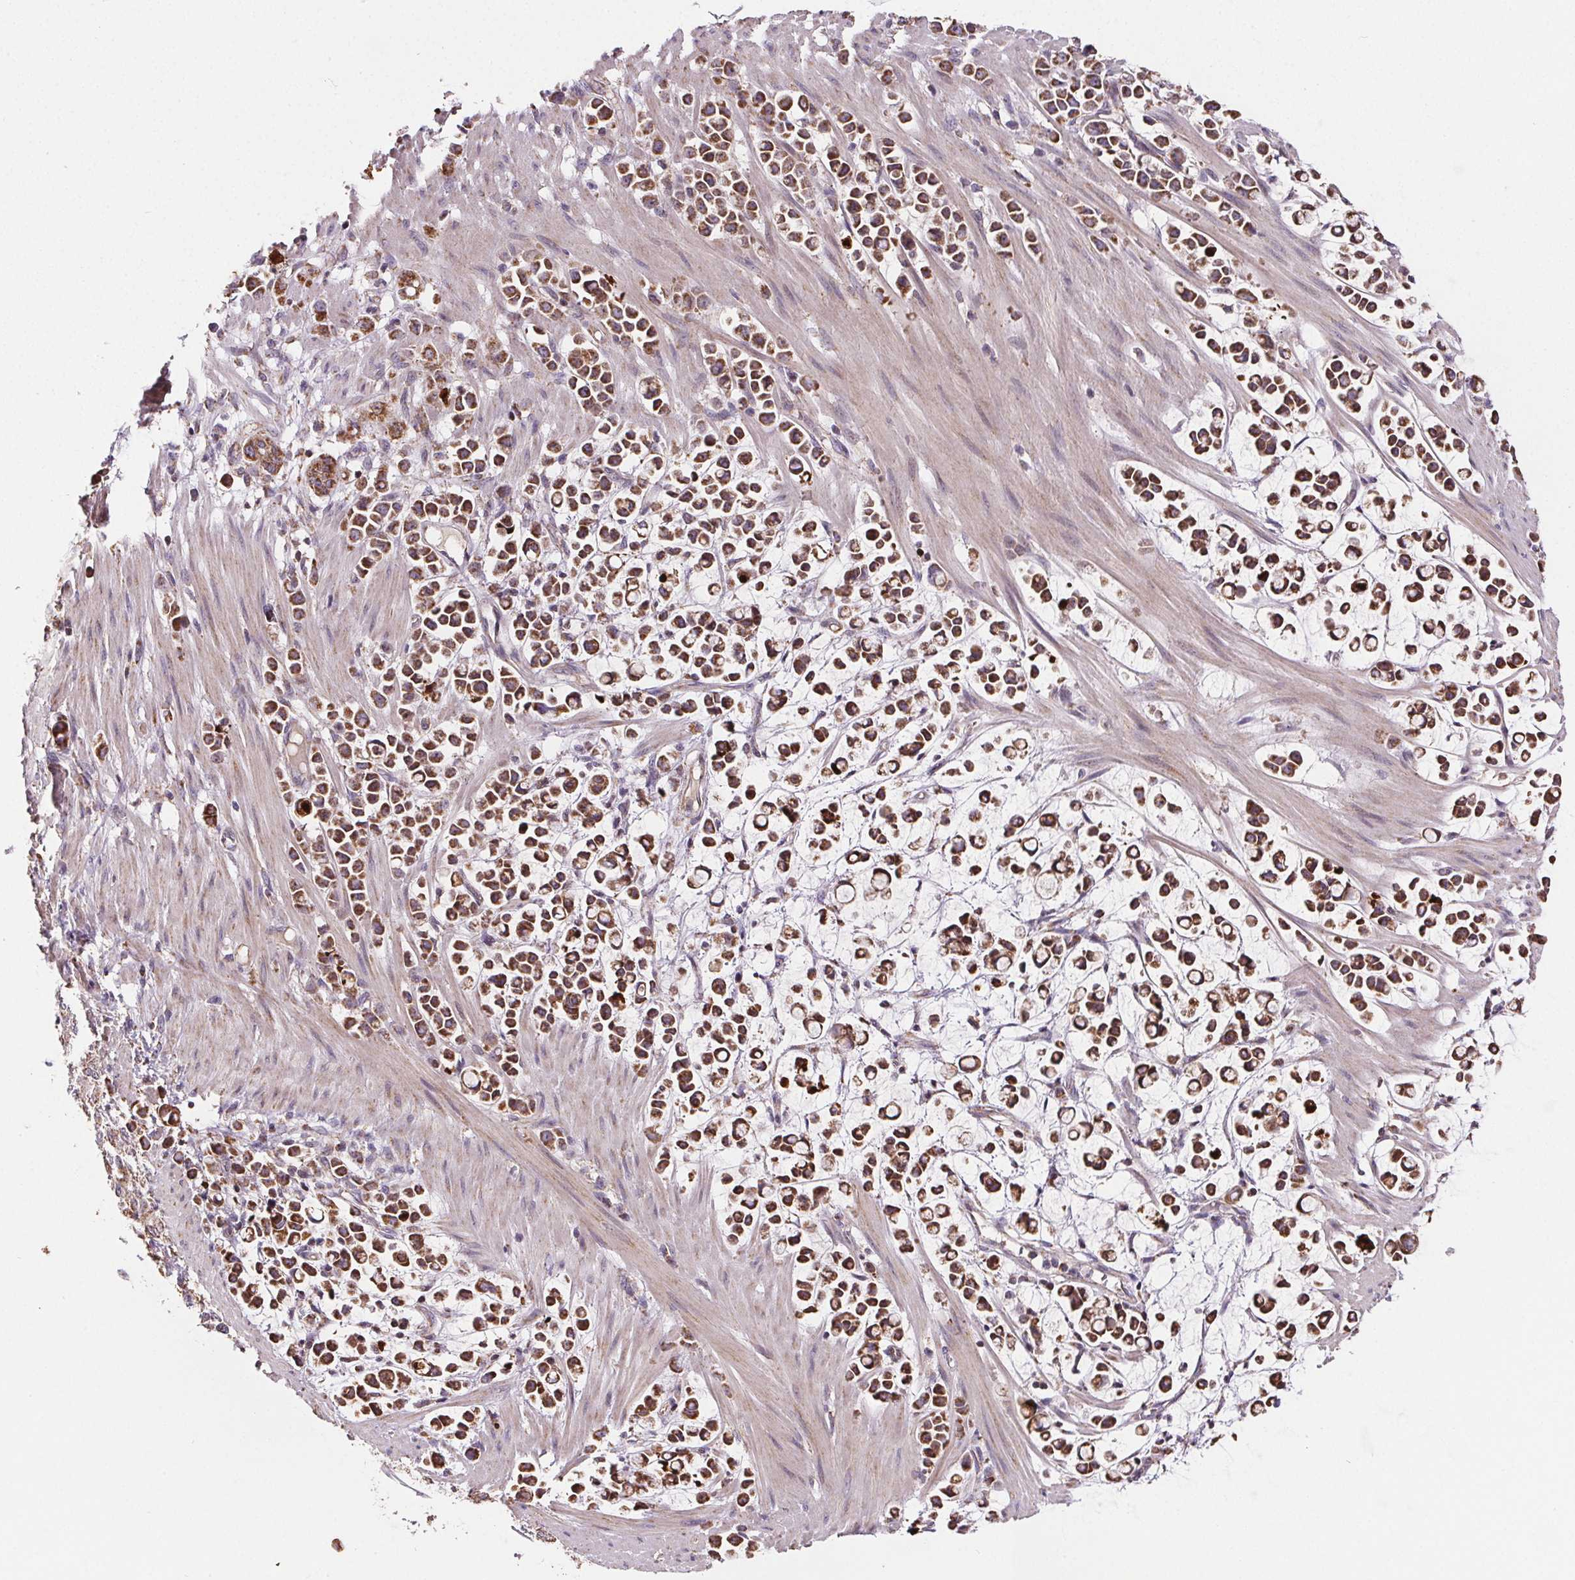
{"staining": {"intensity": "strong", "quantity": ">75%", "location": "cytoplasmic/membranous"}, "tissue": "stomach cancer", "cell_type": "Tumor cells", "image_type": "cancer", "snomed": [{"axis": "morphology", "description": "Adenocarcinoma, NOS"}, {"axis": "topography", "description": "Stomach"}], "caption": "Immunohistochemical staining of human adenocarcinoma (stomach) exhibits high levels of strong cytoplasmic/membranous staining in approximately >75% of tumor cells.", "gene": "SUCLA2", "patient": {"sex": "male", "age": 82}}